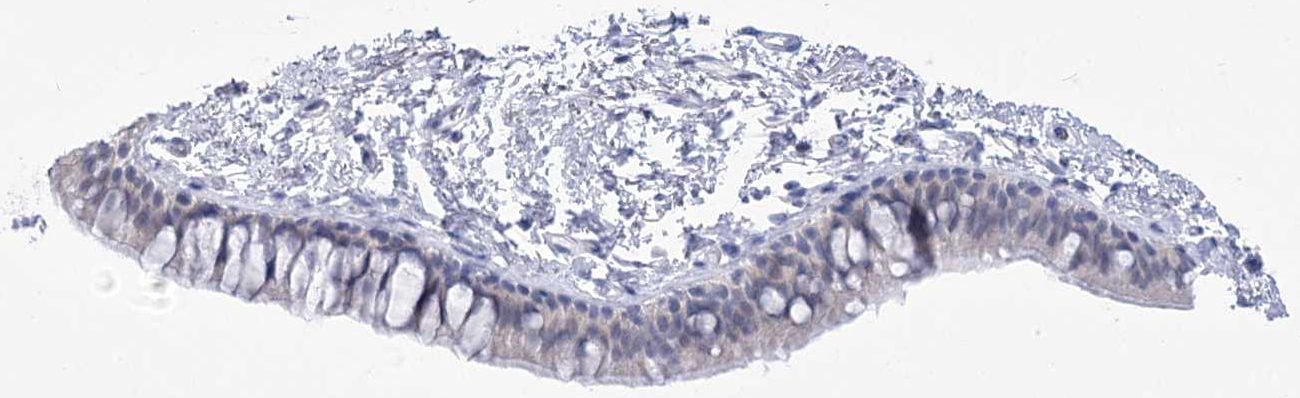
{"staining": {"intensity": "negative", "quantity": "none", "location": "none"}, "tissue": "bronchus", "cell_type": "Respiratory epithelial cells", "image_type": "normal", "snomed": [{"axis": "morphology", "description": "Normal tissue, NOS"}, {"axis": "topography", "description": "Cartilage tissue"}, {"axis": "topography", "description": "Bronchus"}], "caption": "A high-resolution photomicrograph shows immunohistochemistry staining of normal bronchus, which reveals no significant positivity in respiratory epithelial cells. The staining is performed using DAB (3,3'-diaminobenzidine) brown chromogen with nuclei counter-stained in using hematoxylin.", "gene": "UBA6", "patient": {"sex": "female", "age": 73}}